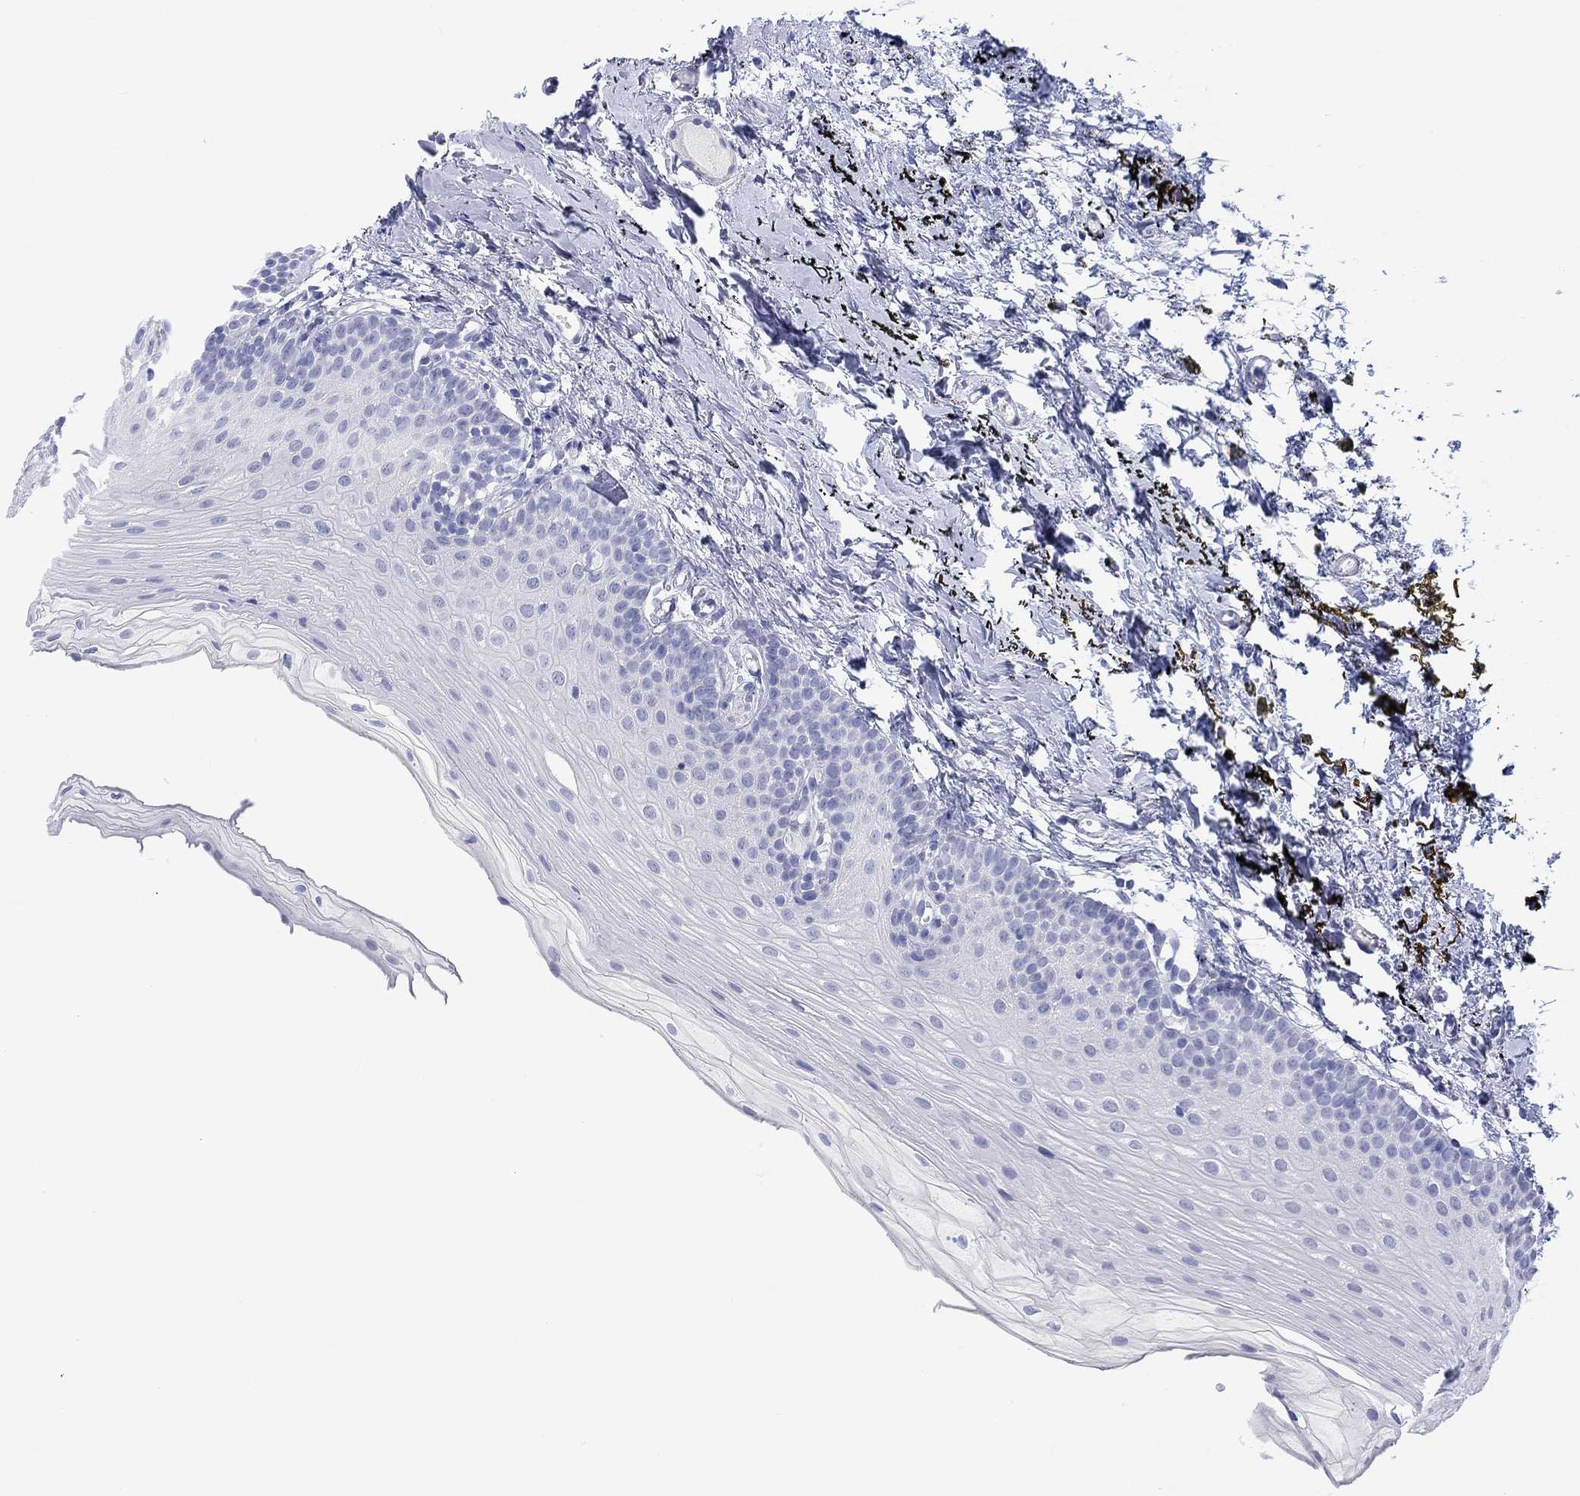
{"staining": {"intensity": "negative", "quantity": "none", "location": "none"}, "tissue": "oral mucosa", "cell_type": "Squamous epithelial cells", "image_type": "normal", "snomed": [{"axis": "morphology", "description": "Normal tissue, NOS"}, {"axis": "topography", "description": "Oral tissue"}], "caption": "IHC micrograph of normal human oral mucosa stained for a protein (brown), which exhibits no staining in squamous epithelial cells.", "gene": "MSI1", "patient": {"sex": "female", "age": 57}}